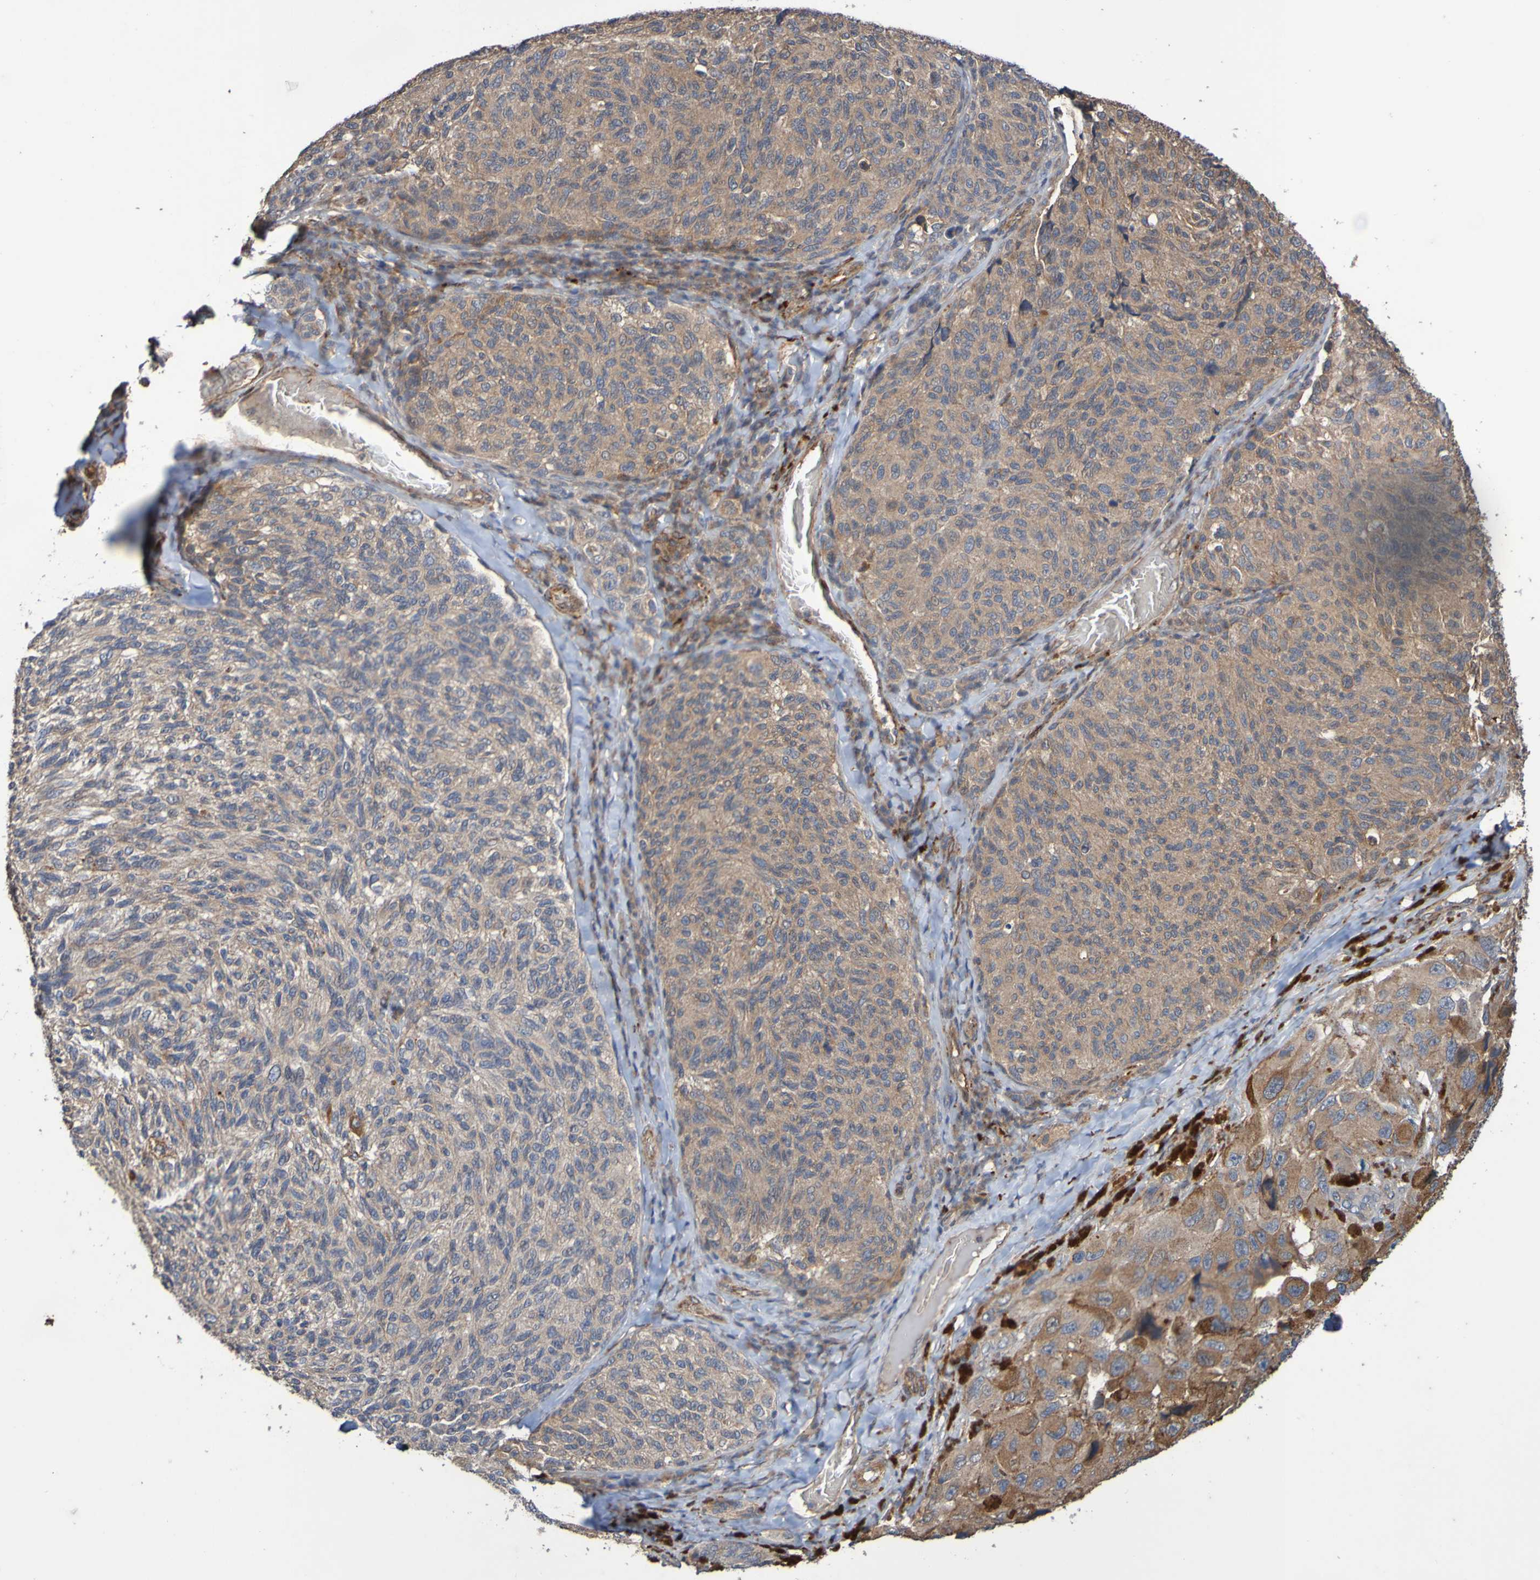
{"staining": {"intensity": "moderate", "quantity": ">75%", "location": "cytoplasmic/membranous"}, "tissue": "melanoma", "cell_type": "Tumor cells", "image_type": "cancer", "snomed": [{"axis": "morphology", "description": "Malignant melanoma, NOS"}, {"axis": "topography", "description": "Skin"}], "caption": "Approximately >75% of tumor cells in human melanoma reveal moderate cytoplasmic/membranous protein expression as visualized by brown immunohistochemical staining.", "gene": "UCN", "patient": {"sex": "female", "age": 73}}